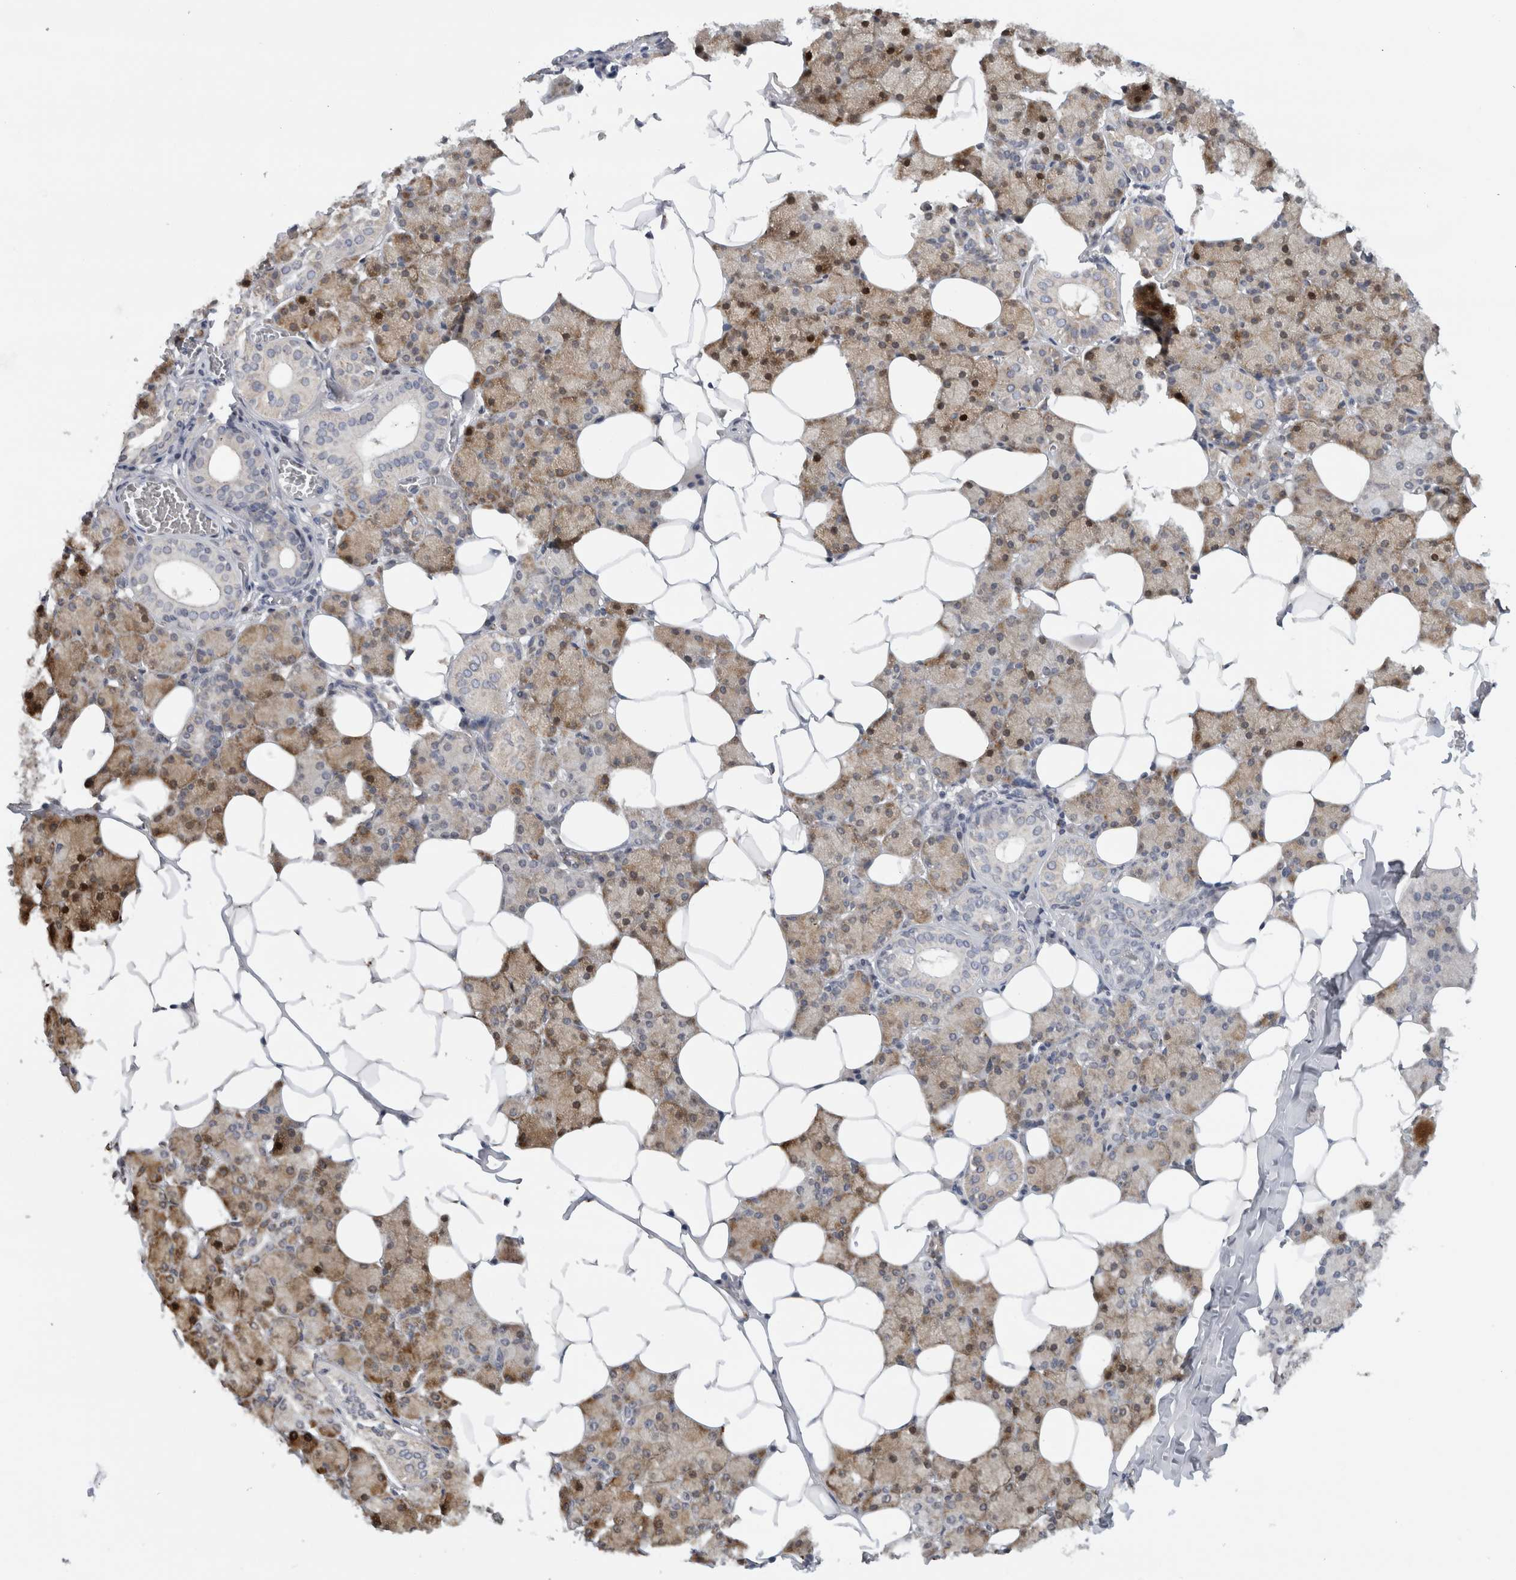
{"staining": {"intensity": "moderate", "quantity": "25%-75%", "location": "cytoplasmic/membranous,nuclear"}, "tissue": "salivary gland", "cell_type": "Glandular cells", "image_type": "normal", "snomed": [{"axis": "morphology", "description": "Normal tissue, NOS"}, {"axis": "topography", "description": "Salivary gland"}], "caption": "Protein staining shows moderate cytoplasmic/membranous,nuclear expression in about 25%-75% of glandular cells in normal salivary gland. (DAB IHC, brown staining for protein, blue staining for nuclei).", "gene": "DYRK2", "patient": {"sex": "female", "age": 33}}